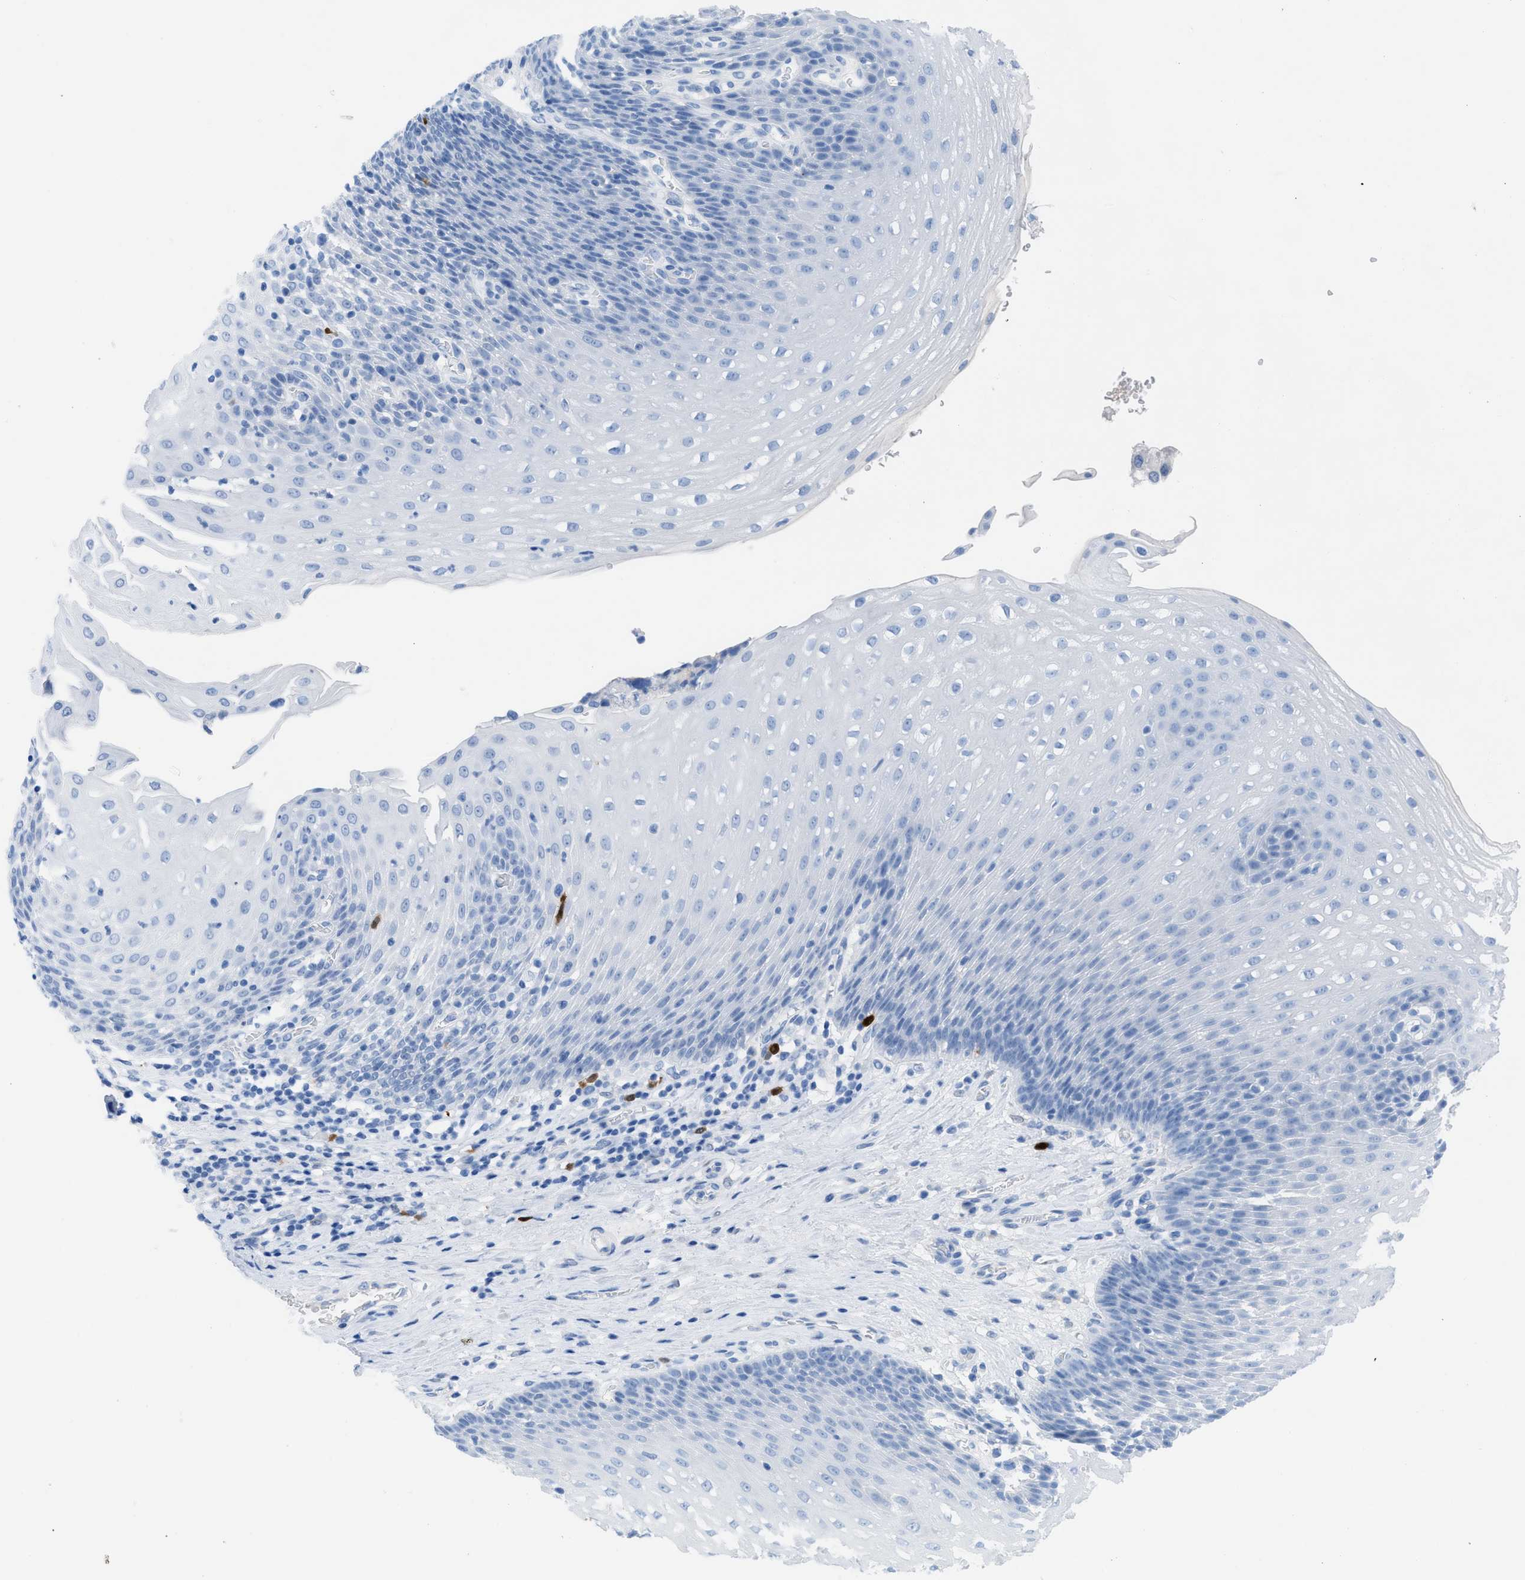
{"staining": {"intensity": "negative", "quantity": "none", "location": "none"}, "tissue": "esophagus", "cell_type": "Squamous epithelial cells", "image_type": "normal", "snomed": [{"axis": "morphology", "description": "Normal tissue, NOS"}, {"axis": "topography", "description": "Esophagus"}], "caption": "Immunohistochemical staining of benign human esophagus shows no significant expression in squamous epithelial cells.", "gene": "TCL1A", "patient": {"sex": "male", "age": 48}}